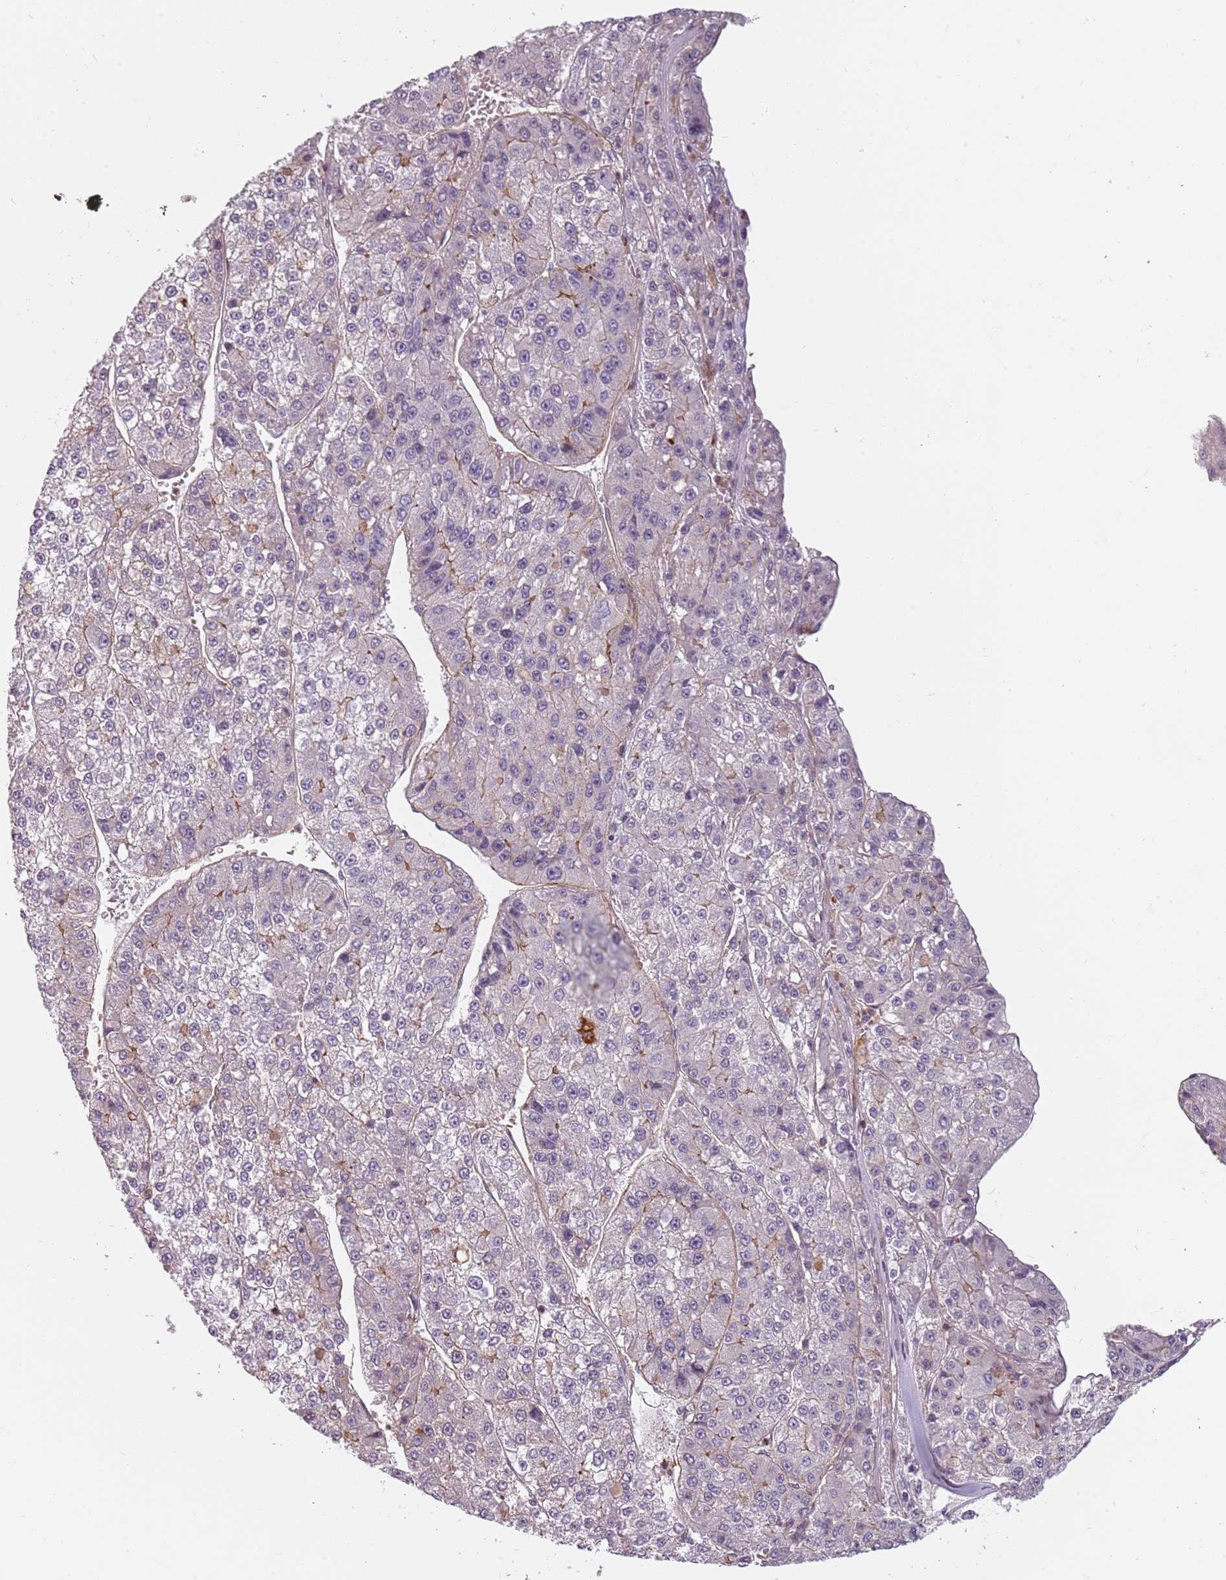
{"staining": {"intensity": "negative", "quantity": "none", "location": "none"}, "tissue": "liver cancer", "cell_type": "Tumor cells", "image_type": "cancer", "snomed": [{"axis": "morphology", "description": "Carcinoma, Hepatocellular, NOS"}, {"axis": "topography", "description": "Liver"}], "caption": "Tumor cells are negative for brown protein staining in liver cancer.", "gene": "PPP1R14C", "patient": {"sex": "female", "age": 73}}